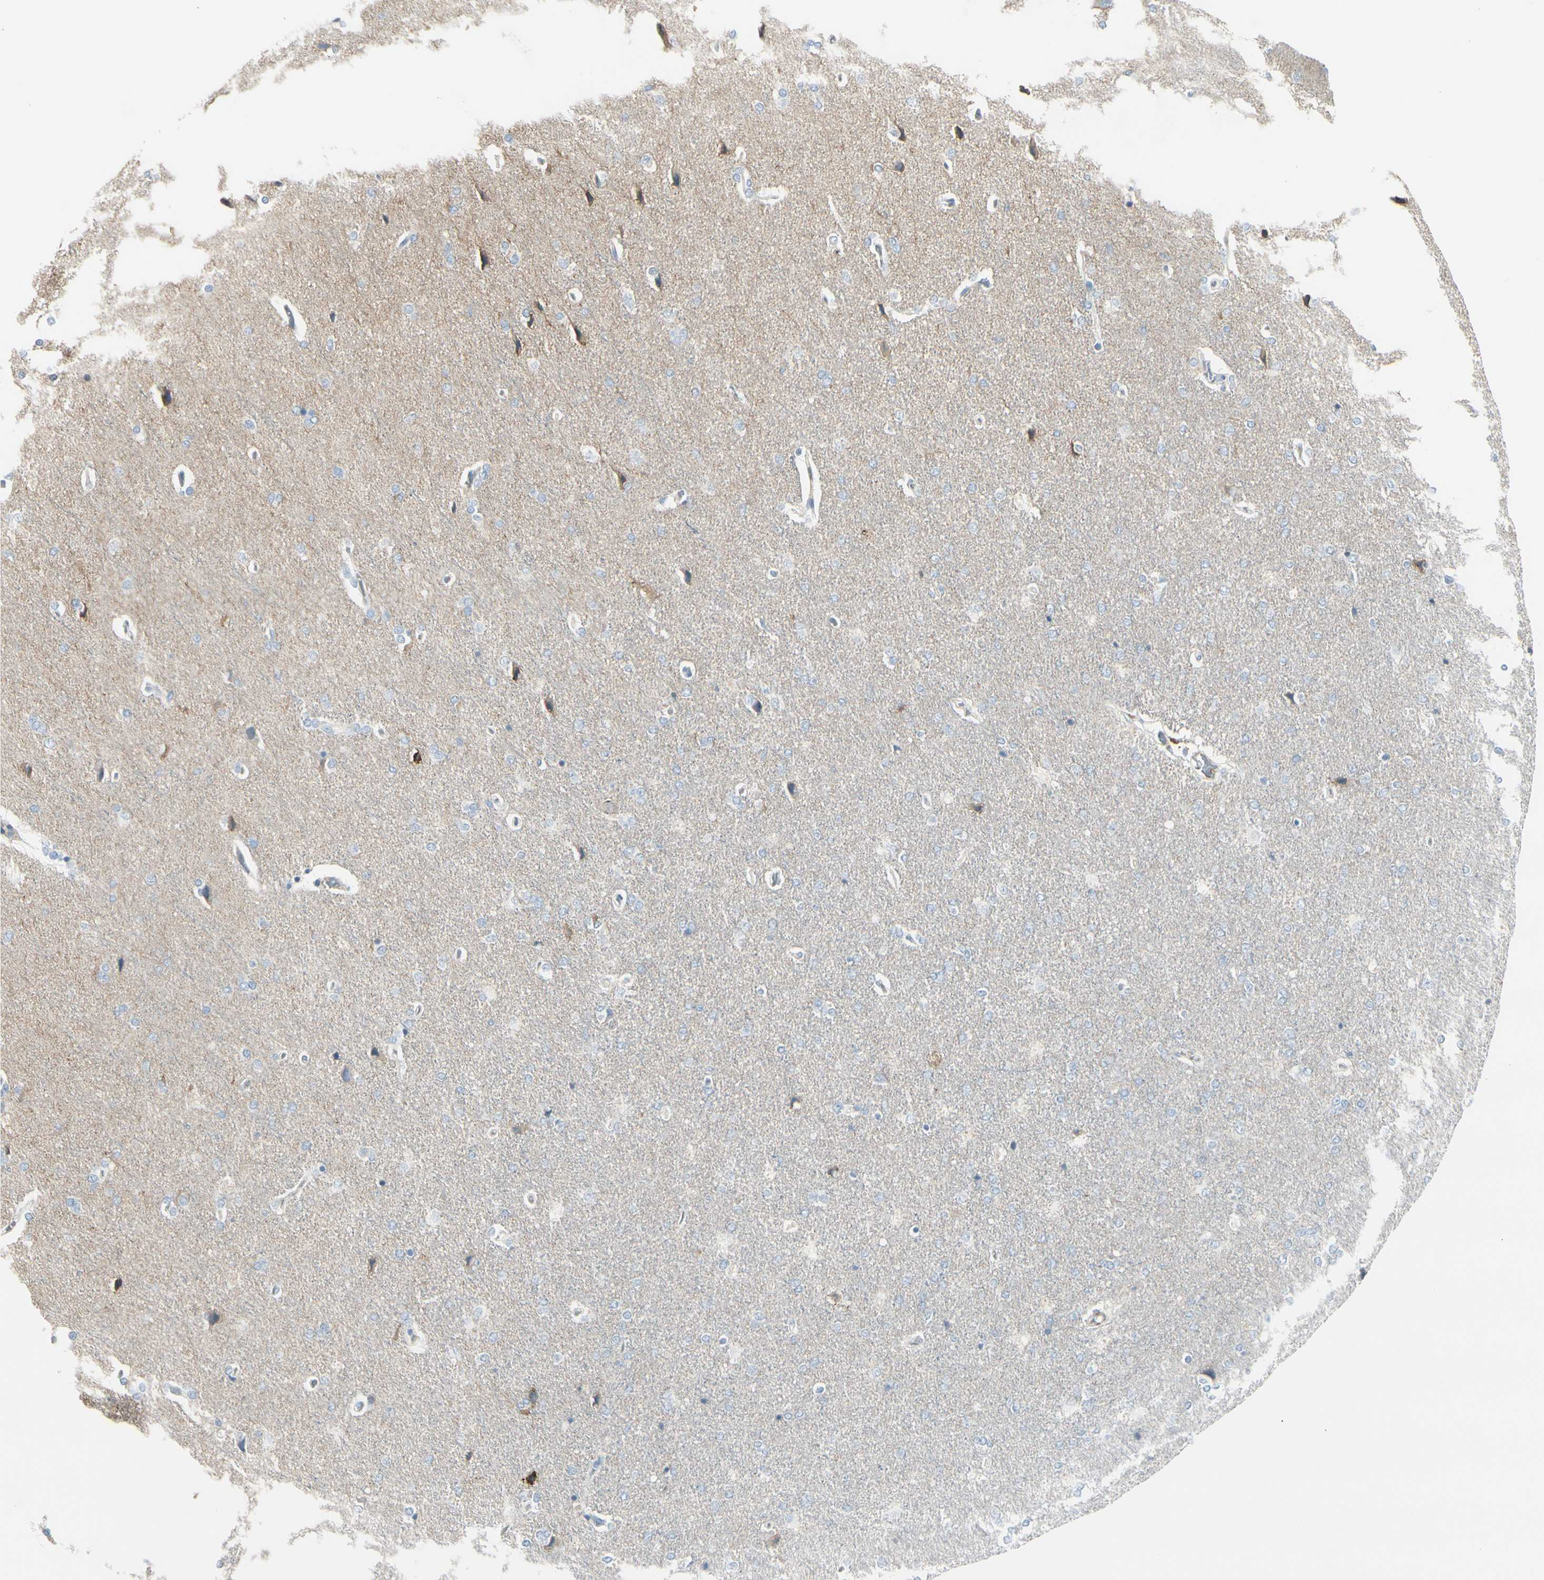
{"staining": {"intensity": "weak", "quantity": "25%-75%", "location": "cytoplasmic/membranous"}, "tissue": "cerebral cortex", "cell_type": "Endothelial cells", "image_type": "normal", "snomed": [{"axis": "morphology", "description": "Normal tissue, NOS"}, {"axis": "topography", "description": "Cerebral cortex"}], "caption": "Cerebral cortex stained with DAB (3,3'-diaminobenzidine) immunohistochemistry (IHC) displays low levels of weak cytoplasmic/membranous positivity in approximately 25%-75% of endothelial cells.", "gene": "CACNA2D1", "patient": {"sex": "male", "age": 62}}